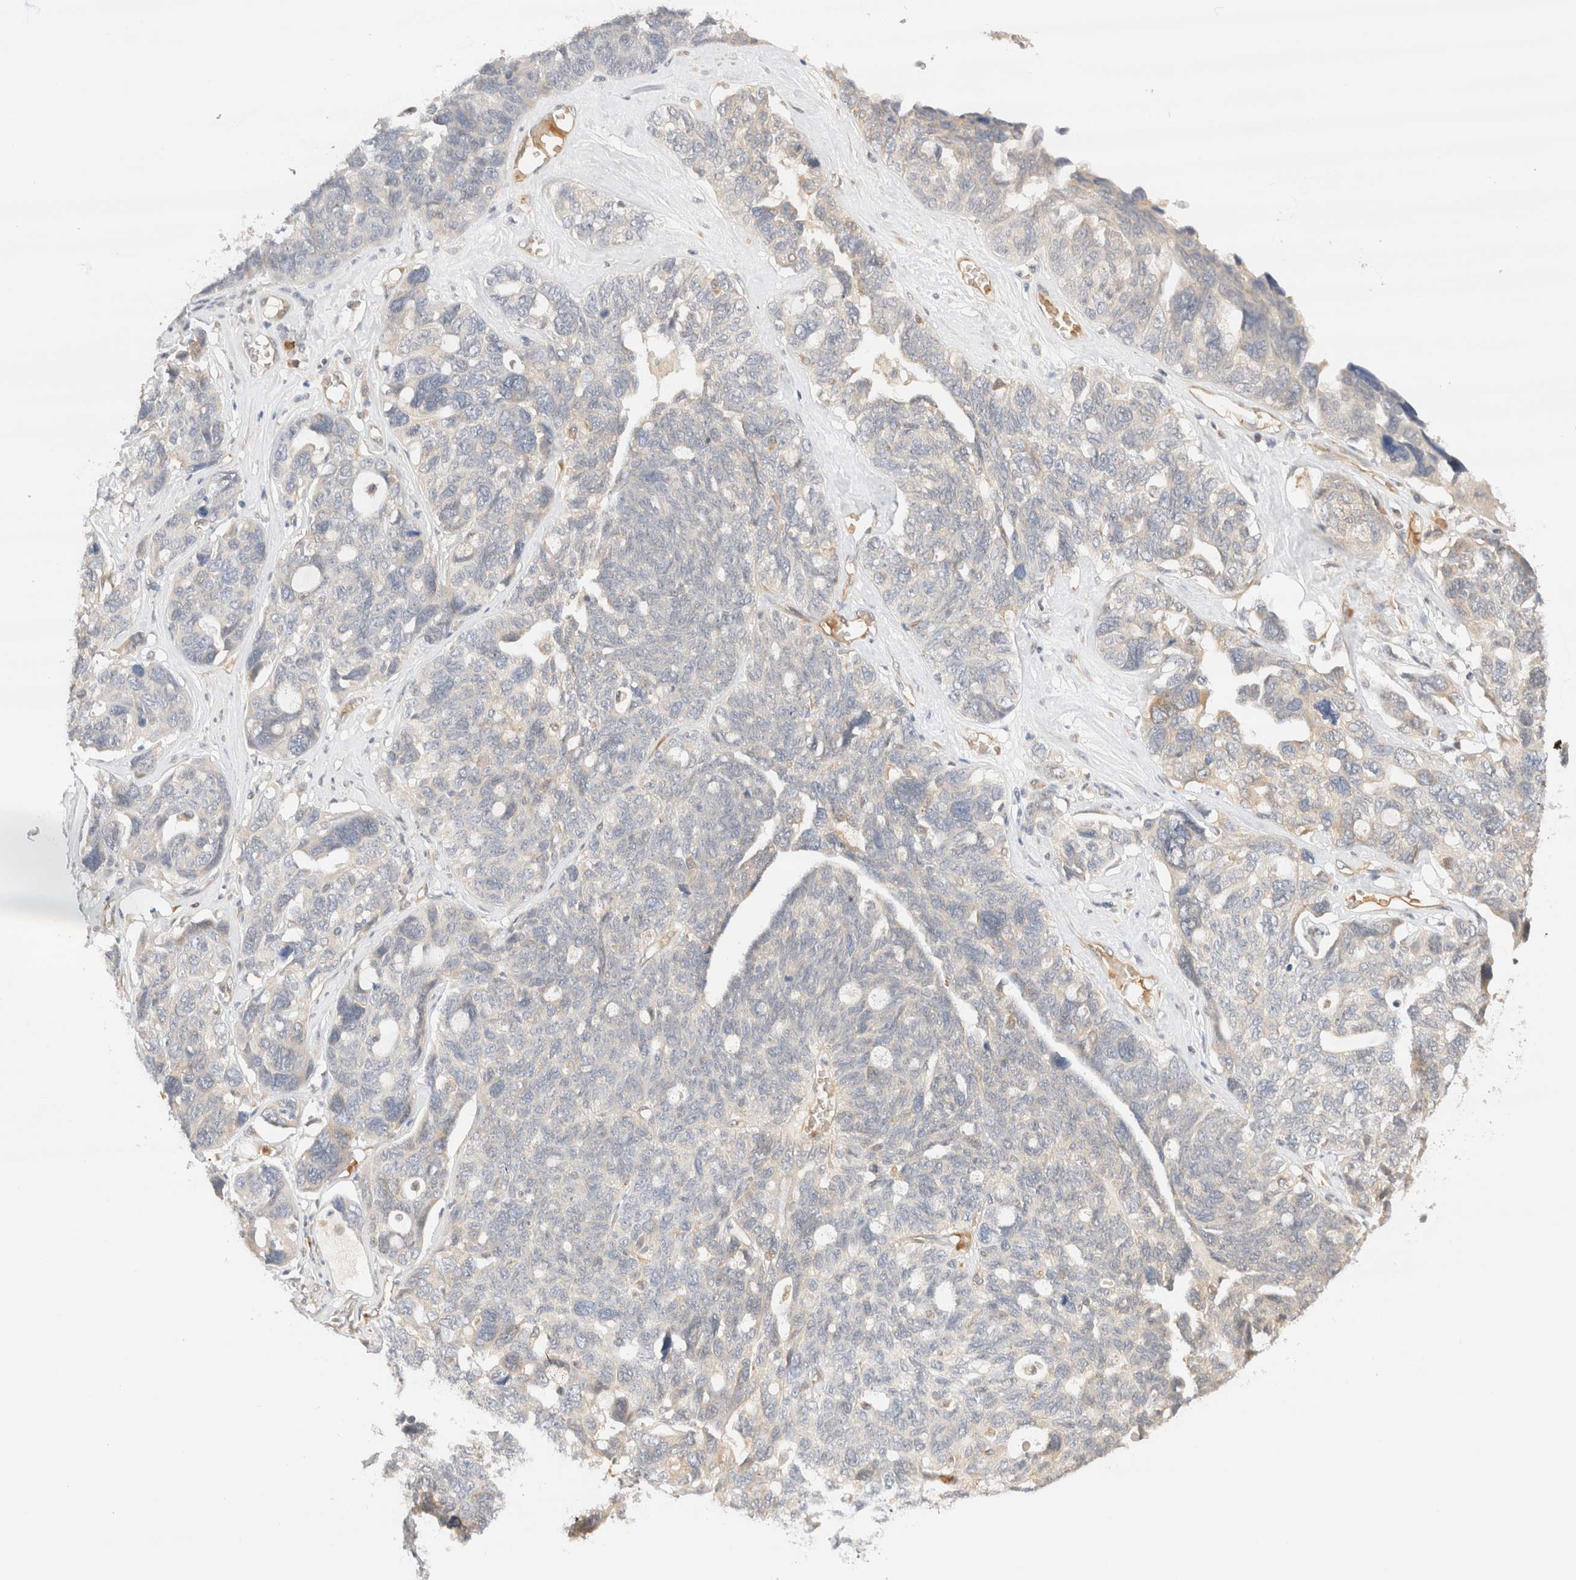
{"staining": {"intensity": "weak", "quantity": "<25%", "location": "cytoplasmic/membranous"}, "tissue": "ovarian cancer", "cell_type": "Tumor cells", "image_type": "cancer", "snomed": [{"axis": "morphology", "description": "Cystadenocarcinoma, serous, NOS"}, {"axis": "topography", "description": "Ovary"}], "caption": "Immunohistochemistry photomicrograph of neoplastic tissue: human ovarian cancer (serous cystadenocarcinoma) stained with DAB demonstrates no significant protein positivity in tumor cells.", "gene": "SYVN1", "patient": {"sex": "female", "age": 79}}